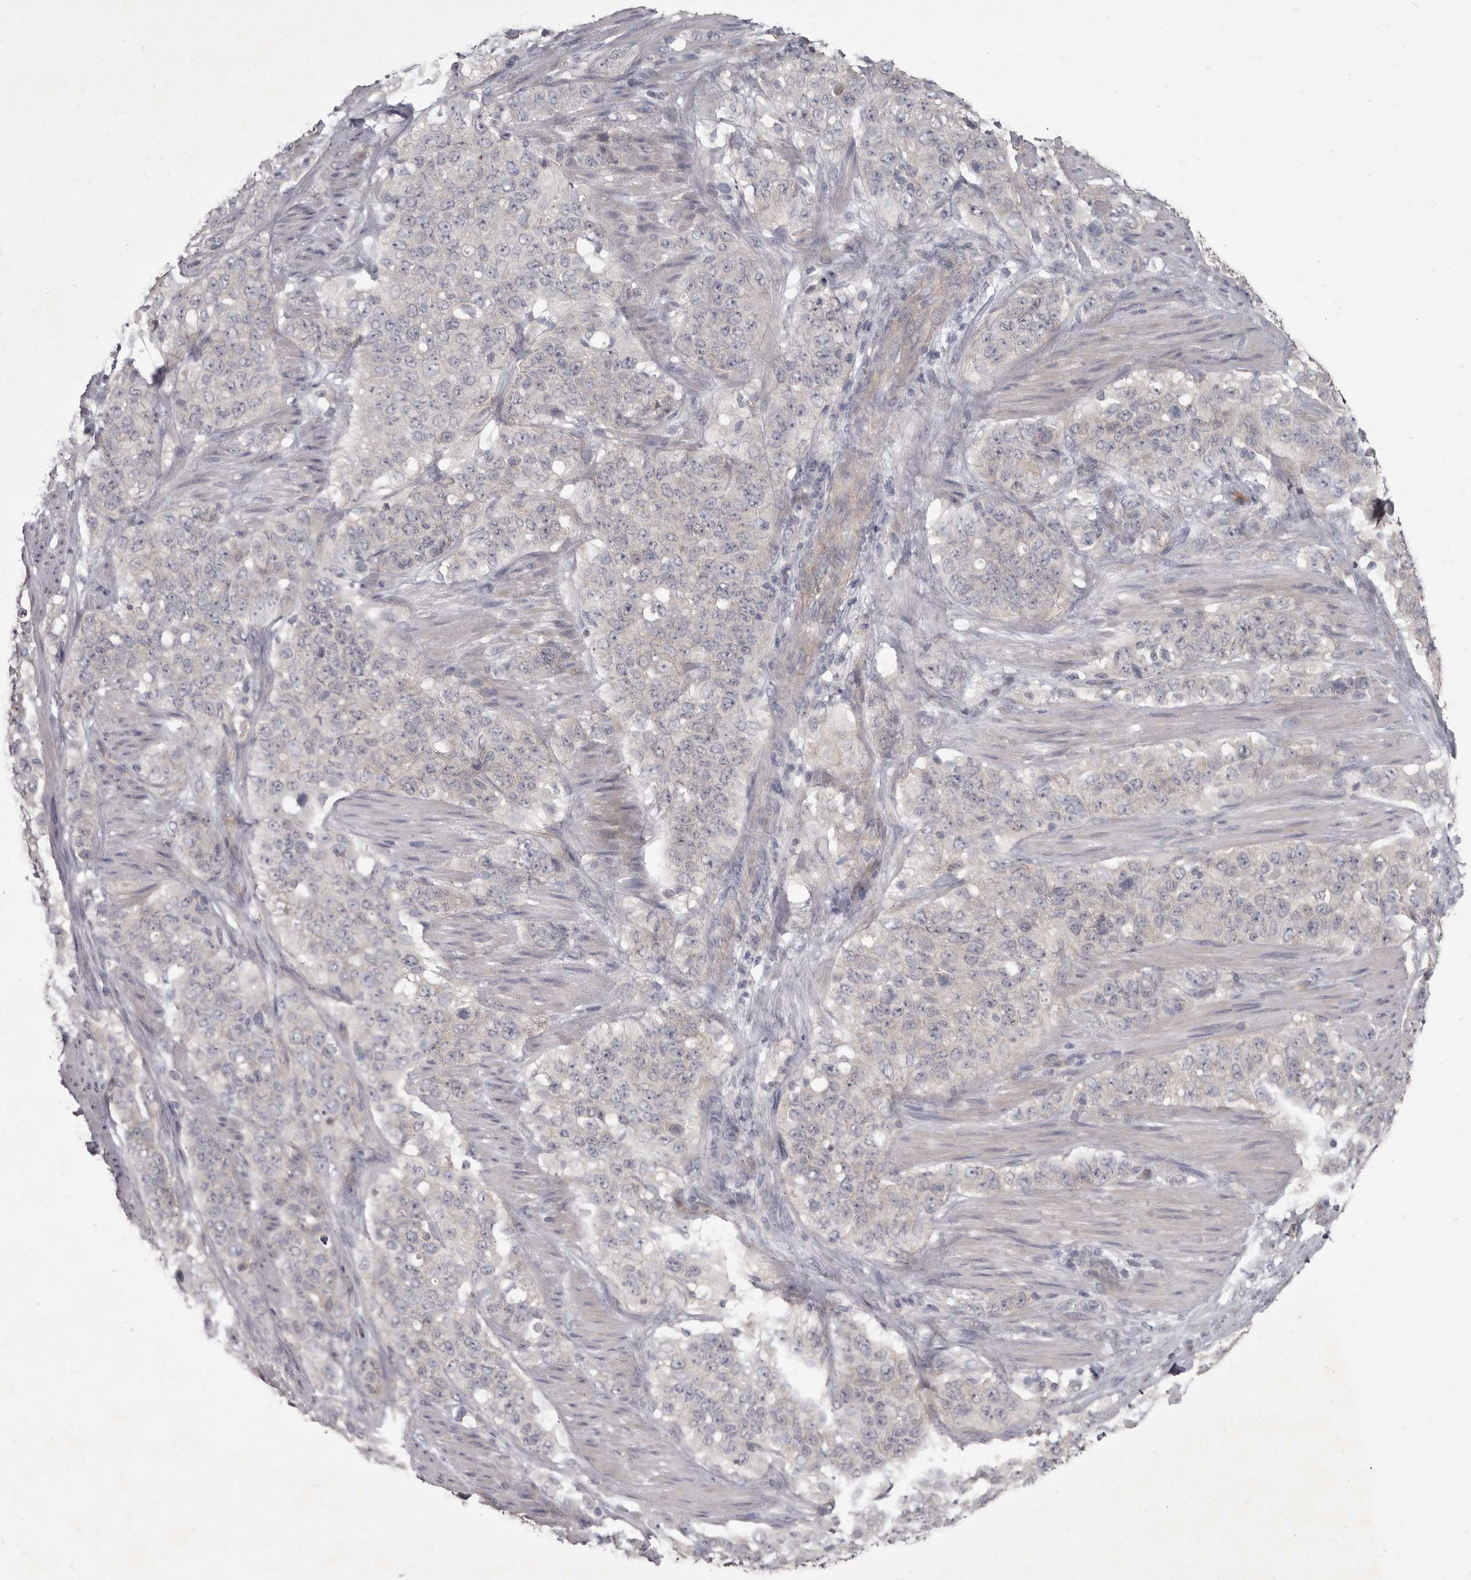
{"staining": {"intensity": "negative", "quantity": "none", "location": "none"}, "tissue": "stomach cancer", "cell_type": "Tumor cells", "image_type": "cancer", "snomed": [{"axis": "morphology", "description": "Adenocarcinoma, NOS"}, {"axis": "topography", "description": "Stomach"}], "caption": "A photomicrograph of human stomach cancer (adenocarcinoma) is negative for staining in tumor cells.", "gene": "GSK3B", "patient": {"sex": "male", "age": 48}}